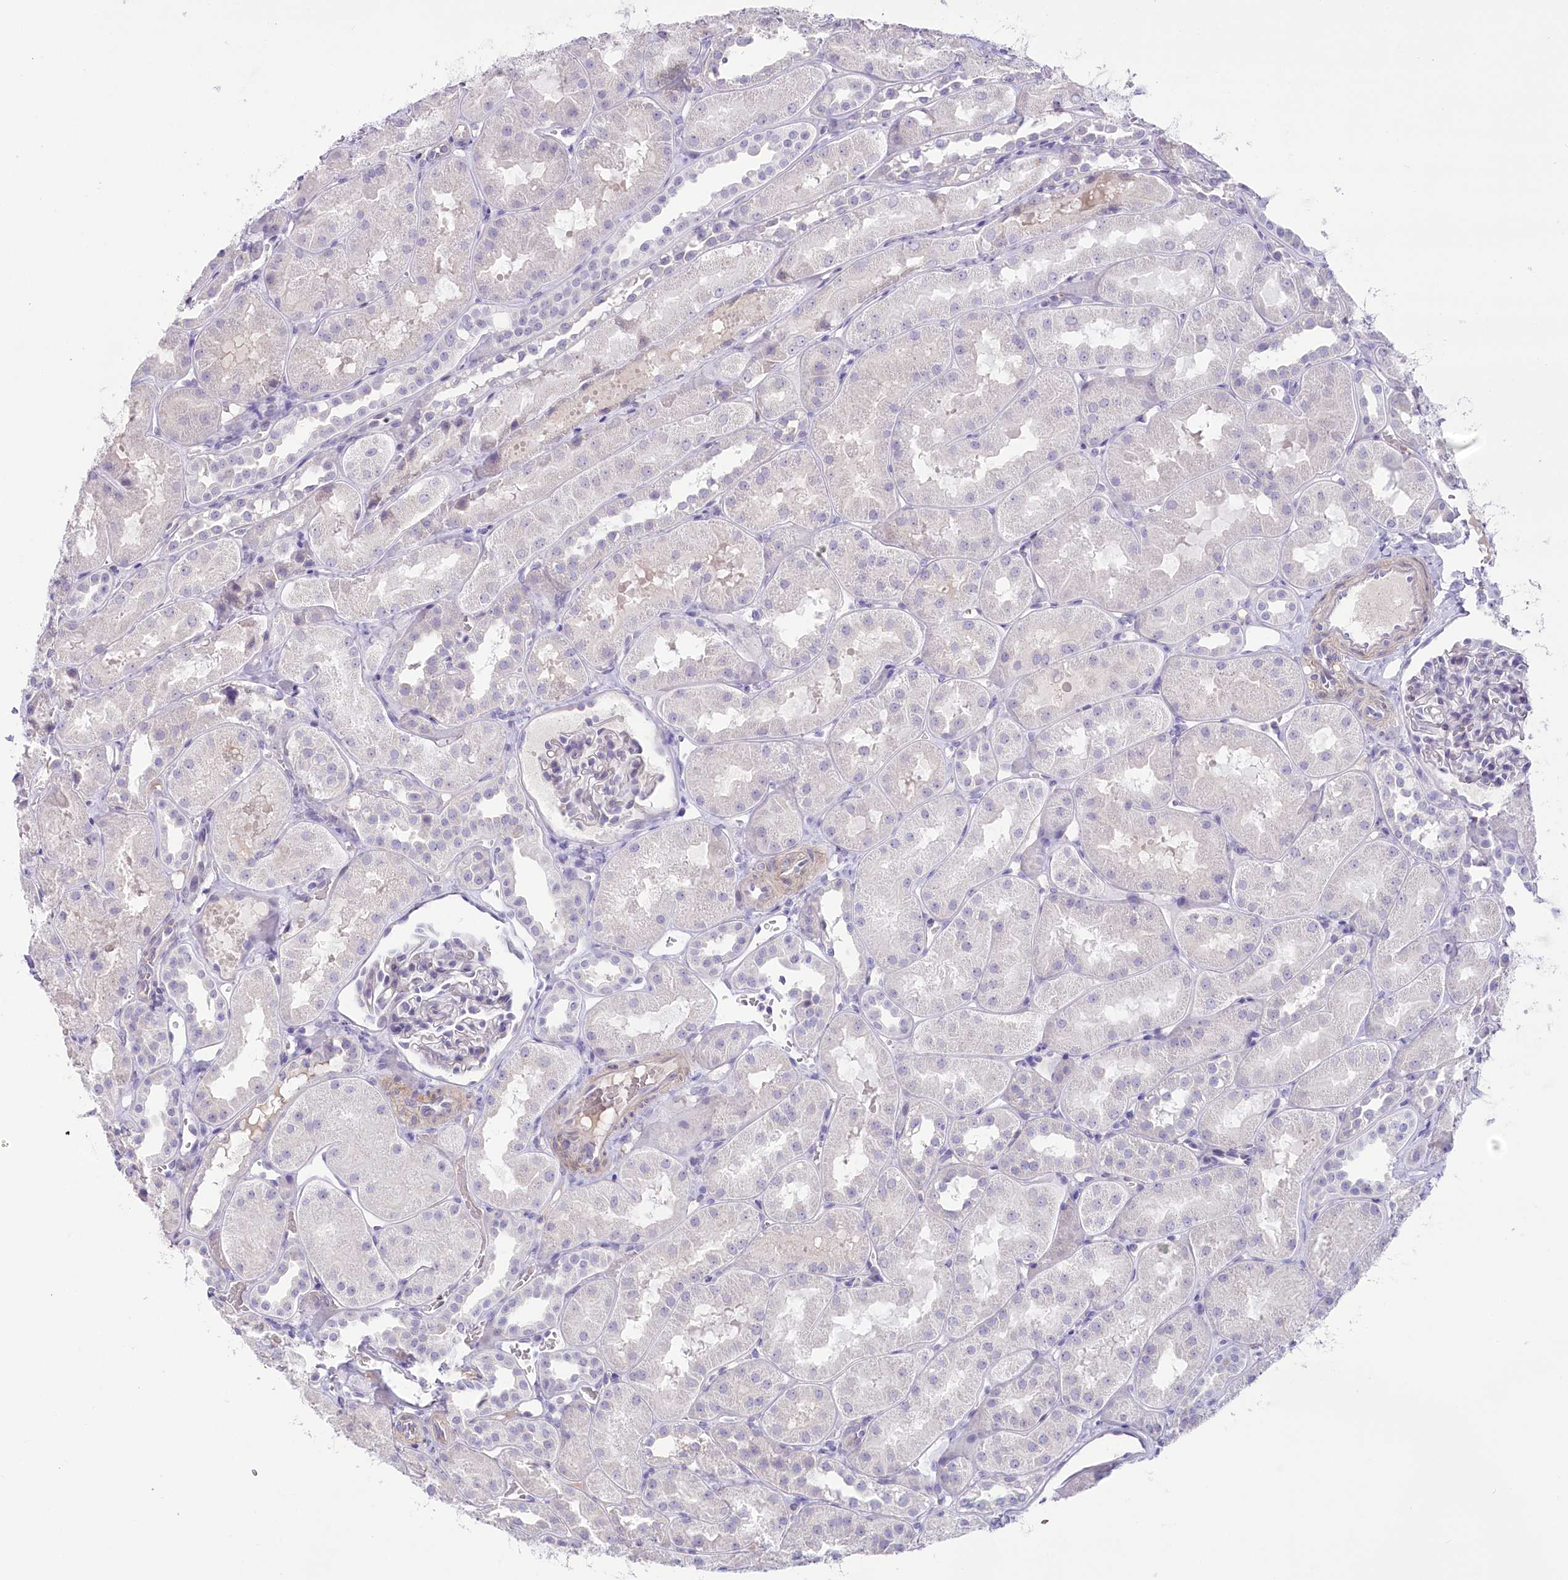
{"staining": {"intensity": "negative", "quantity": "none", "location": "none"}, "tissue": "kidney", "cell_type": "Cells in glomeruli", "image_type": "normal", "snomed": [{"axis": "morphology", "description": "Normal tissue, NOS"}, {"axis": "topography", "description": "Kidney"}, {"axis": "topography", "description": "Urinary bladder"}], "caption": "Photomicrograph shows no significant protein staining in cells in glomeruli of benign kidney. (Stains: DAB (3,3'-diaminobenzidine) immunohistochemistry (IHC) with hematoxylin counter stain, Microscopy: brightfield microscopy at high magnification).", "gene": "MYOZ1", "patient": {"sex": "male", "age": 16}}